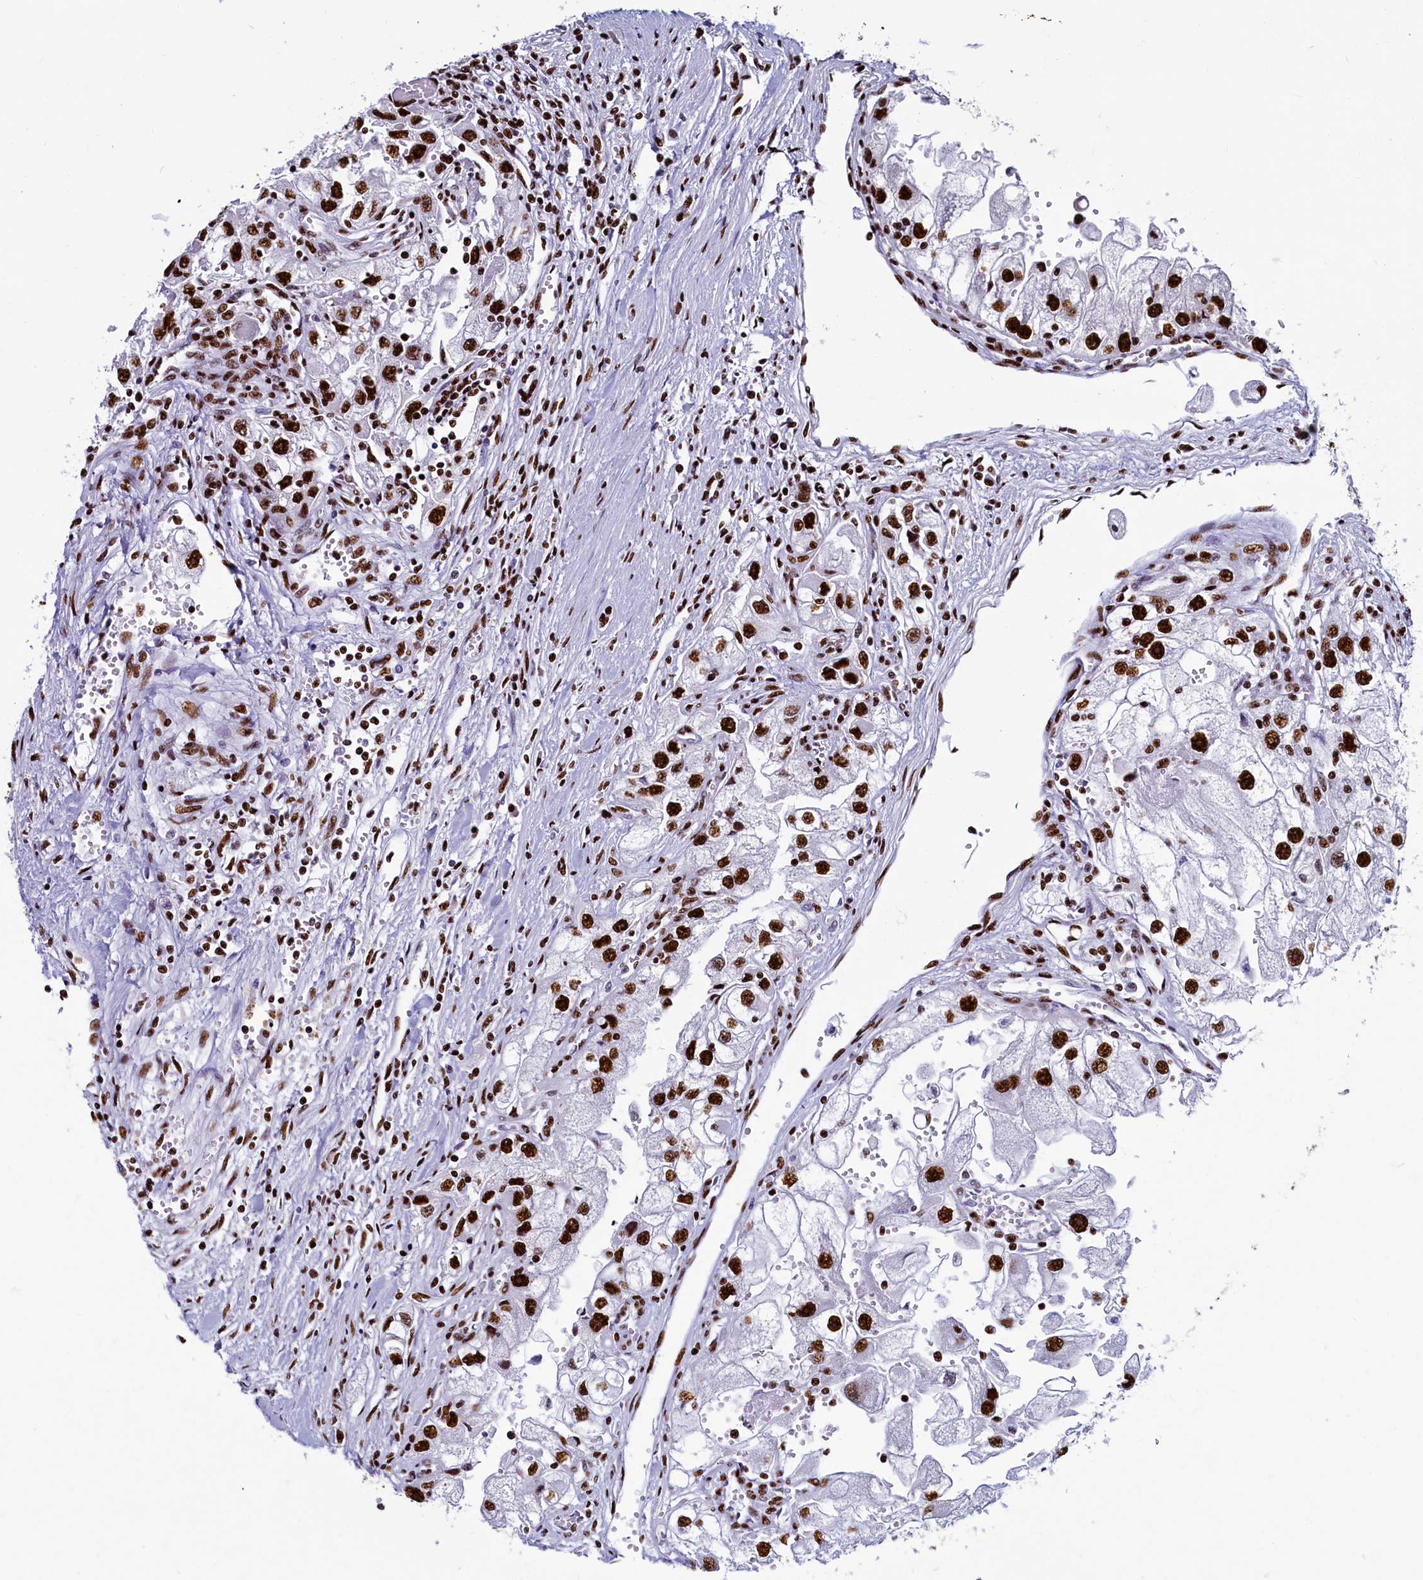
{"staining": {"intensity": "strong", "quantity": ">75%", "location": "nuclear"}, "tissue": "renal cancer", "cell_type": "Tumor cells", "image_type": "cancer", "snomed": [{"axis": "morphology", "description": "Adenocarcinoma, NOS"}, {"axis": "topography", "description": "Kidney"}], "caption": "Immunohistochemical staining of human renal adenocarcinoma demonstrates strong nuclear protein positivity in about >75% of tumor cells.", "gene": "SRRM2", "patient": {"sex": "male", "age": 63}}